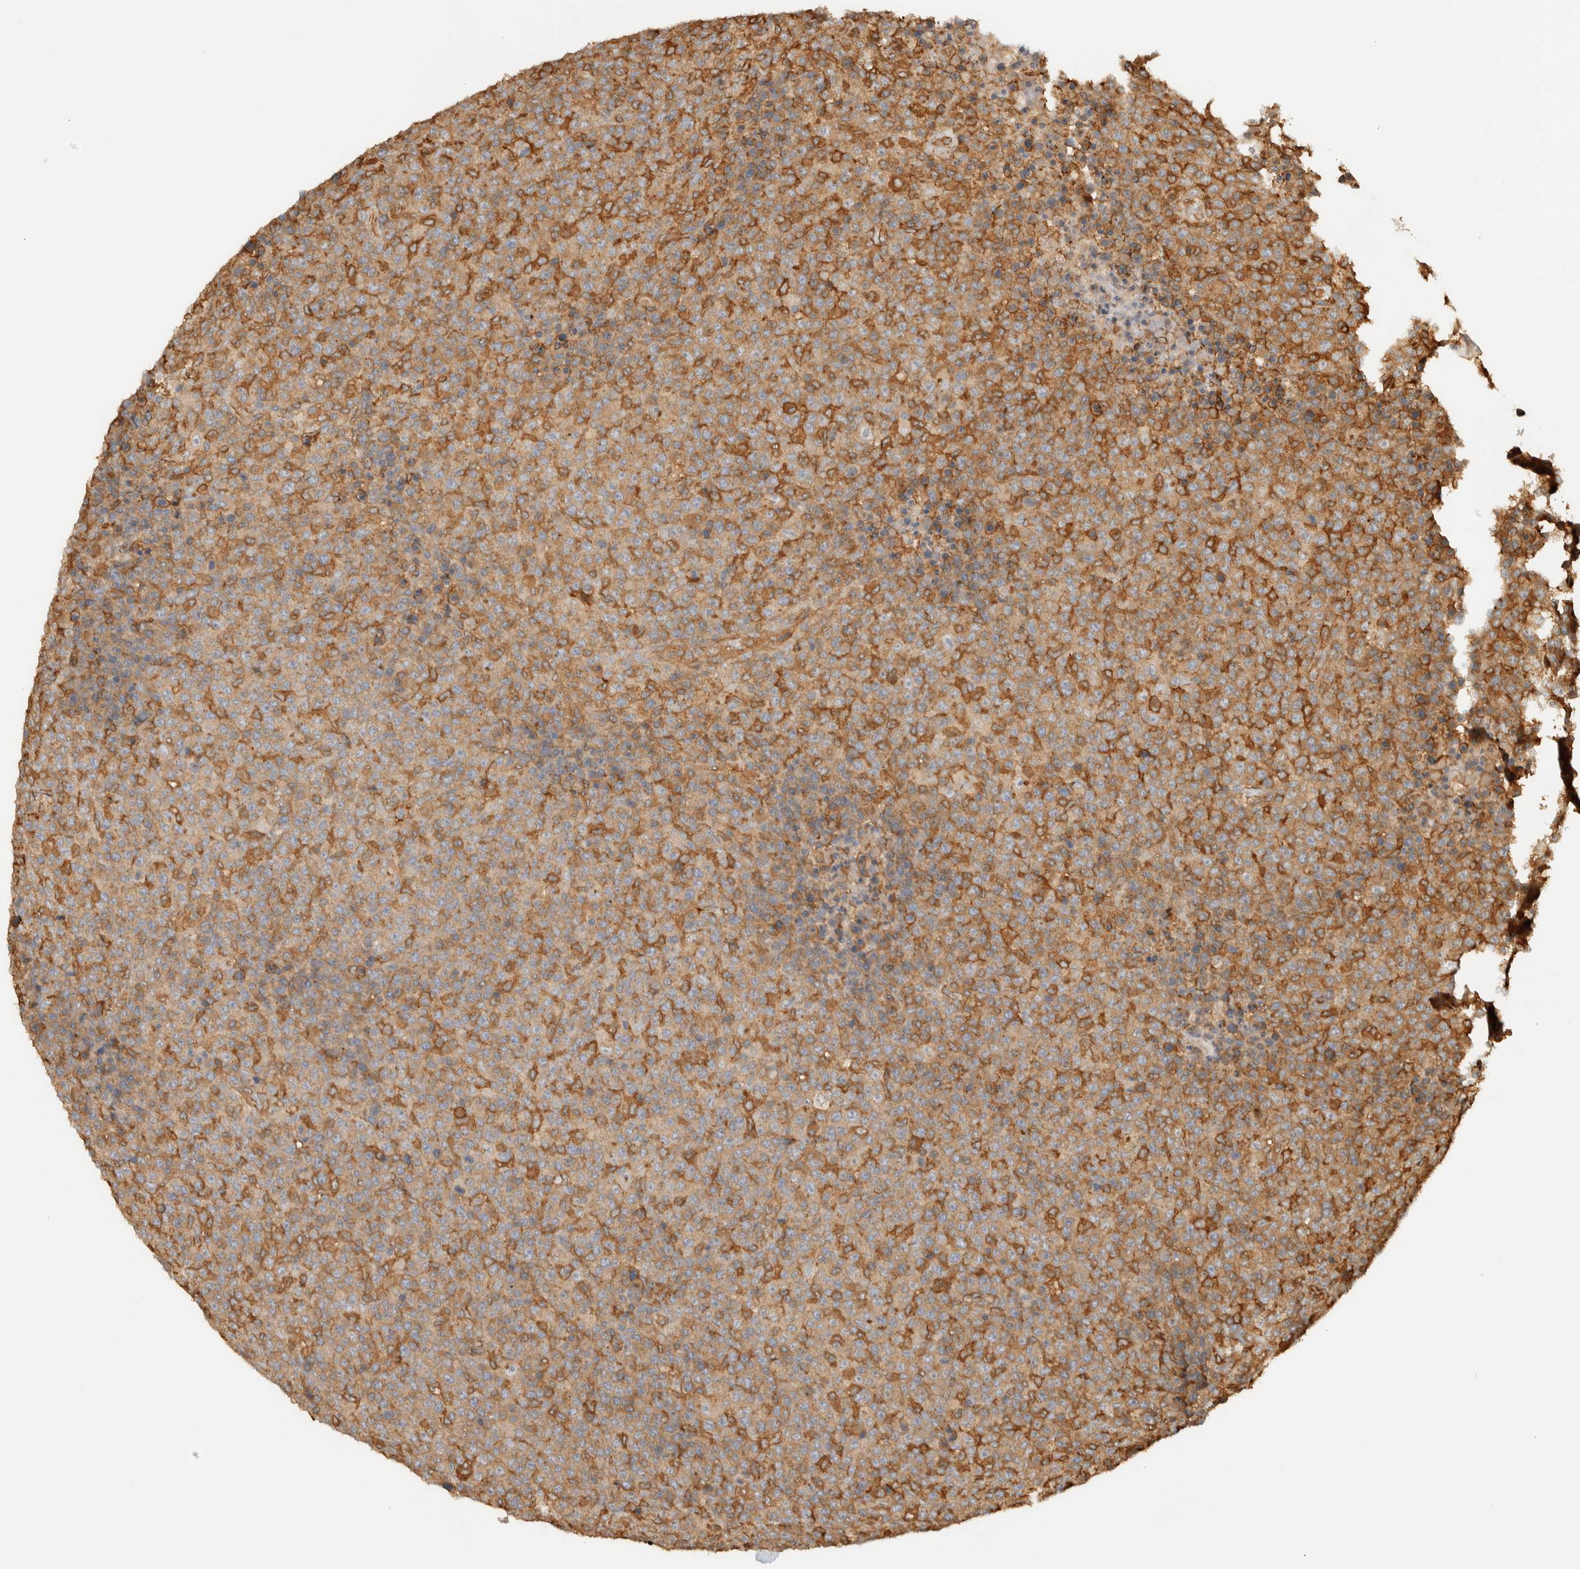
{"staining": {"intensity": "weak", "quantity": ">75%", "location": "cytoplasmic/membranous"}, "tissue": "lymphoma", "cell_type": "Tumor cells", "image_type": "cancer", "snomed": [{"axis": "morphology", "description": "Malignant lymphoma, non-Hodgkin's type, High grade"}, {"axis": "topography", "description": "Lymph node"}], "caption": "Weak cytoplasmic/membranous expression is present in about >75% of tumor cells in lymphoma.", "gene": "TMEM192", "patient": {"sex": "male", "age": 13}}